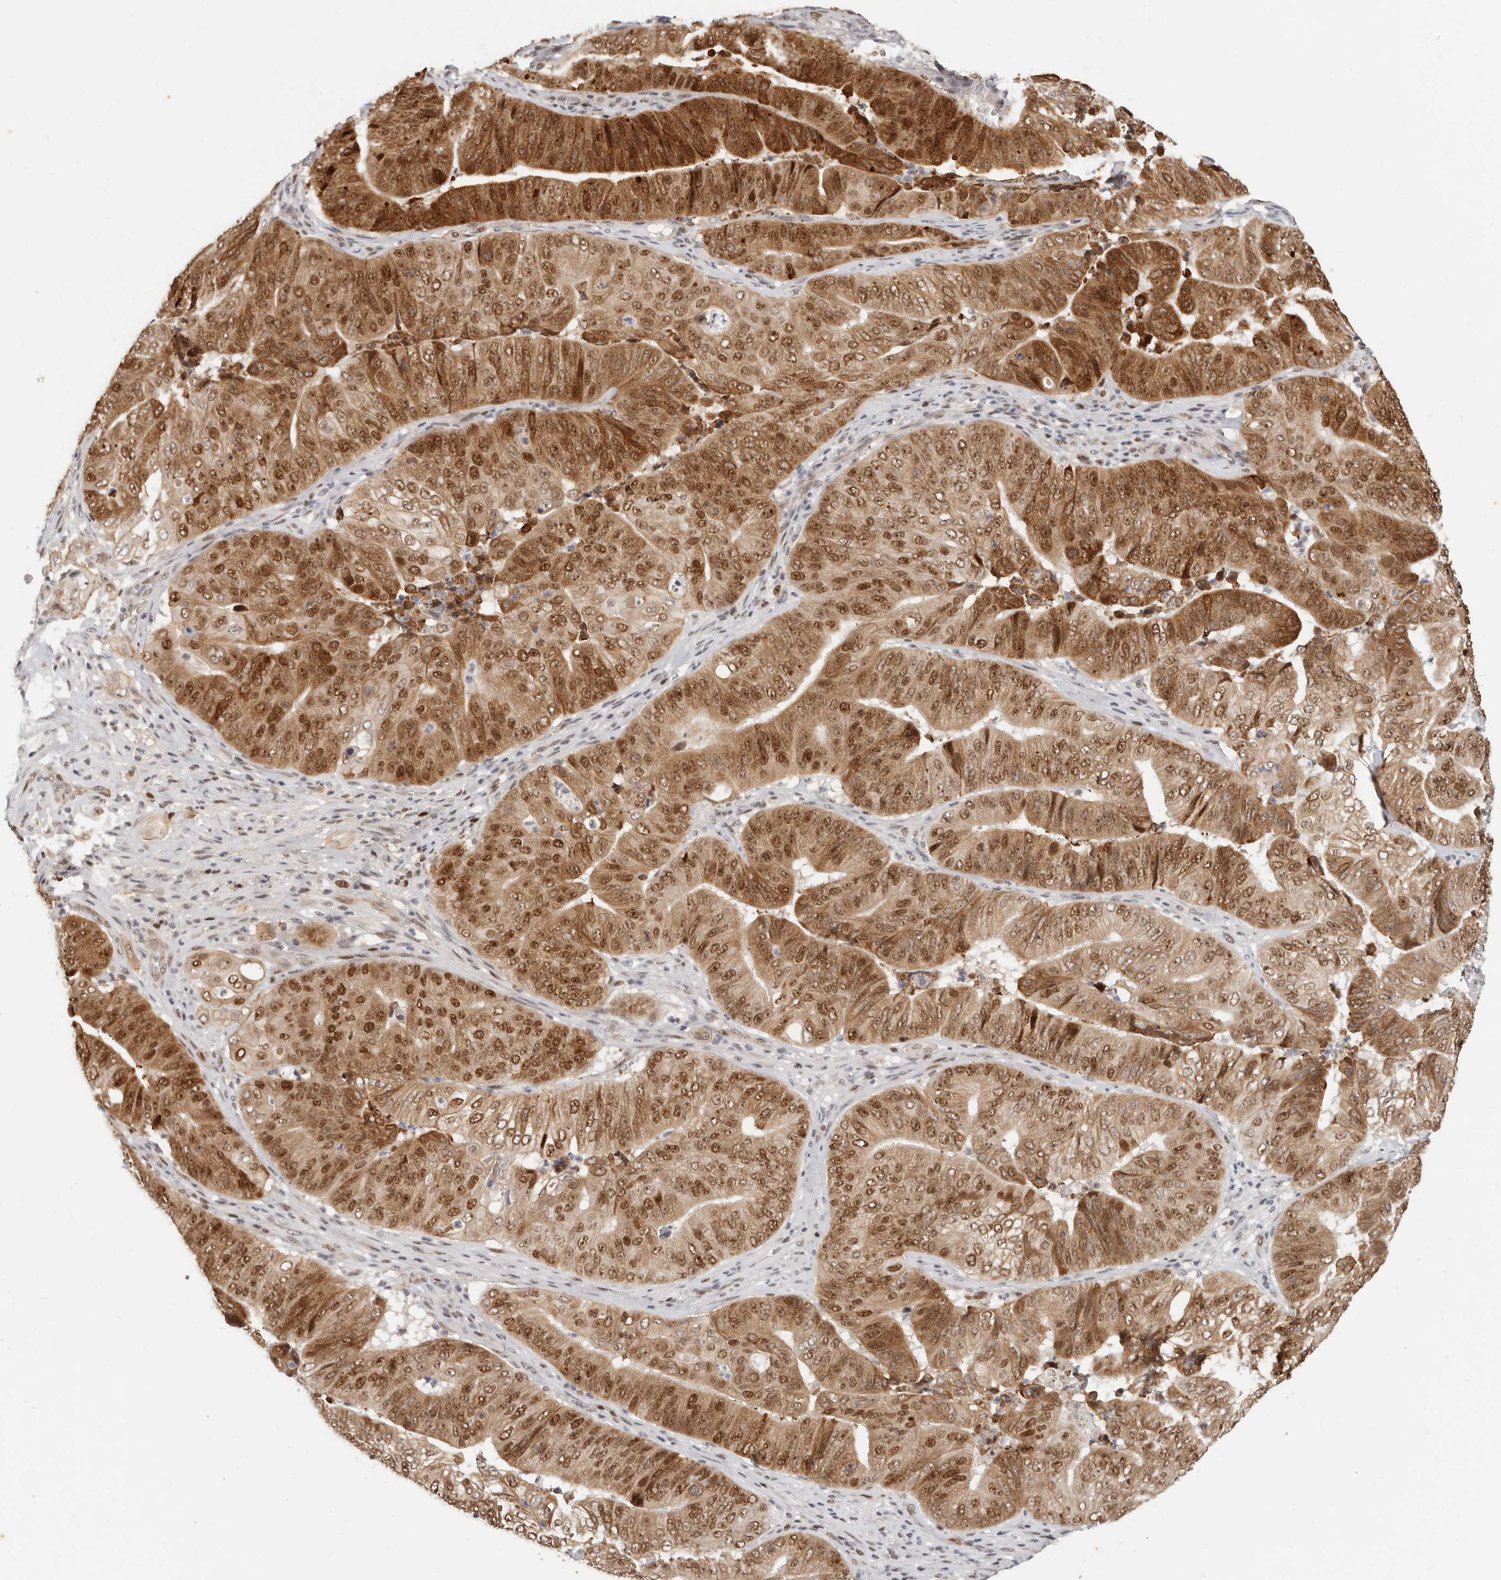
{"staining": {"intensity": "strong", "quantity": ">75%", "location": "cytoplasmic/membranous,nuclear"}, "tissue": "pancreatic cancer", "cell_type": "Tumor cells", "image_type": "cancer", "snomed": [{"axis": "morphology", "description": "Adenocarcinoma, NOS"}, {"axis": "topography", "description": "Pancreas"}], "caption": "Pancreatic cancer (adenocarcinoma) stained with a protein marker shows strong staining in tumor cells.", "gene": "RFC2", "patient": {"sex": "female", "age": 77}}